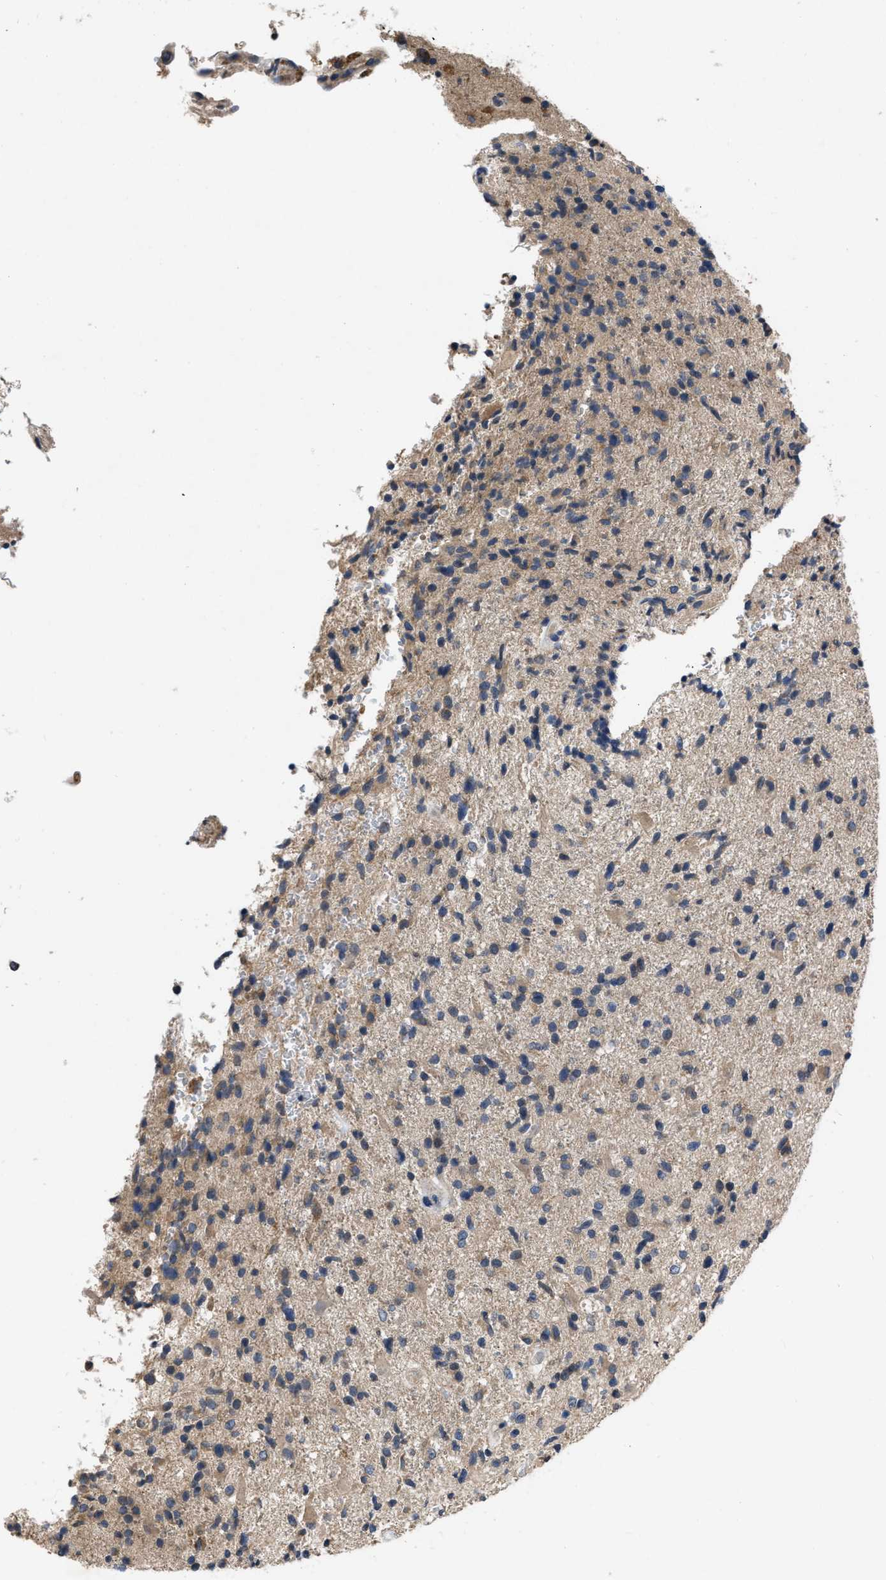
{"staining": {"intensity": "moderate", "quantity": "25%-75%", "location": "cytoplasmic/membranous"}, "tissue": "glioma", "cell_type": "Tumor cells", "image_type": "cancer", "snomed": [{"axis": "morphology", "description": "Glioma, malignant, High grade"}, {"axis": "topography", "description": "Brain"}], "caption": "A medium amount of moderate cytoplasmic/membranous staining is present in about 25%-75% of tumor cells in malignant glioma (high-grade) tissue. Immunohistochemistry (ihc) stains the protein of interest in brown and the nuclei are stained blue.", "gene": "VPS4A", "patient": {"sex": "male", "age": 72}}